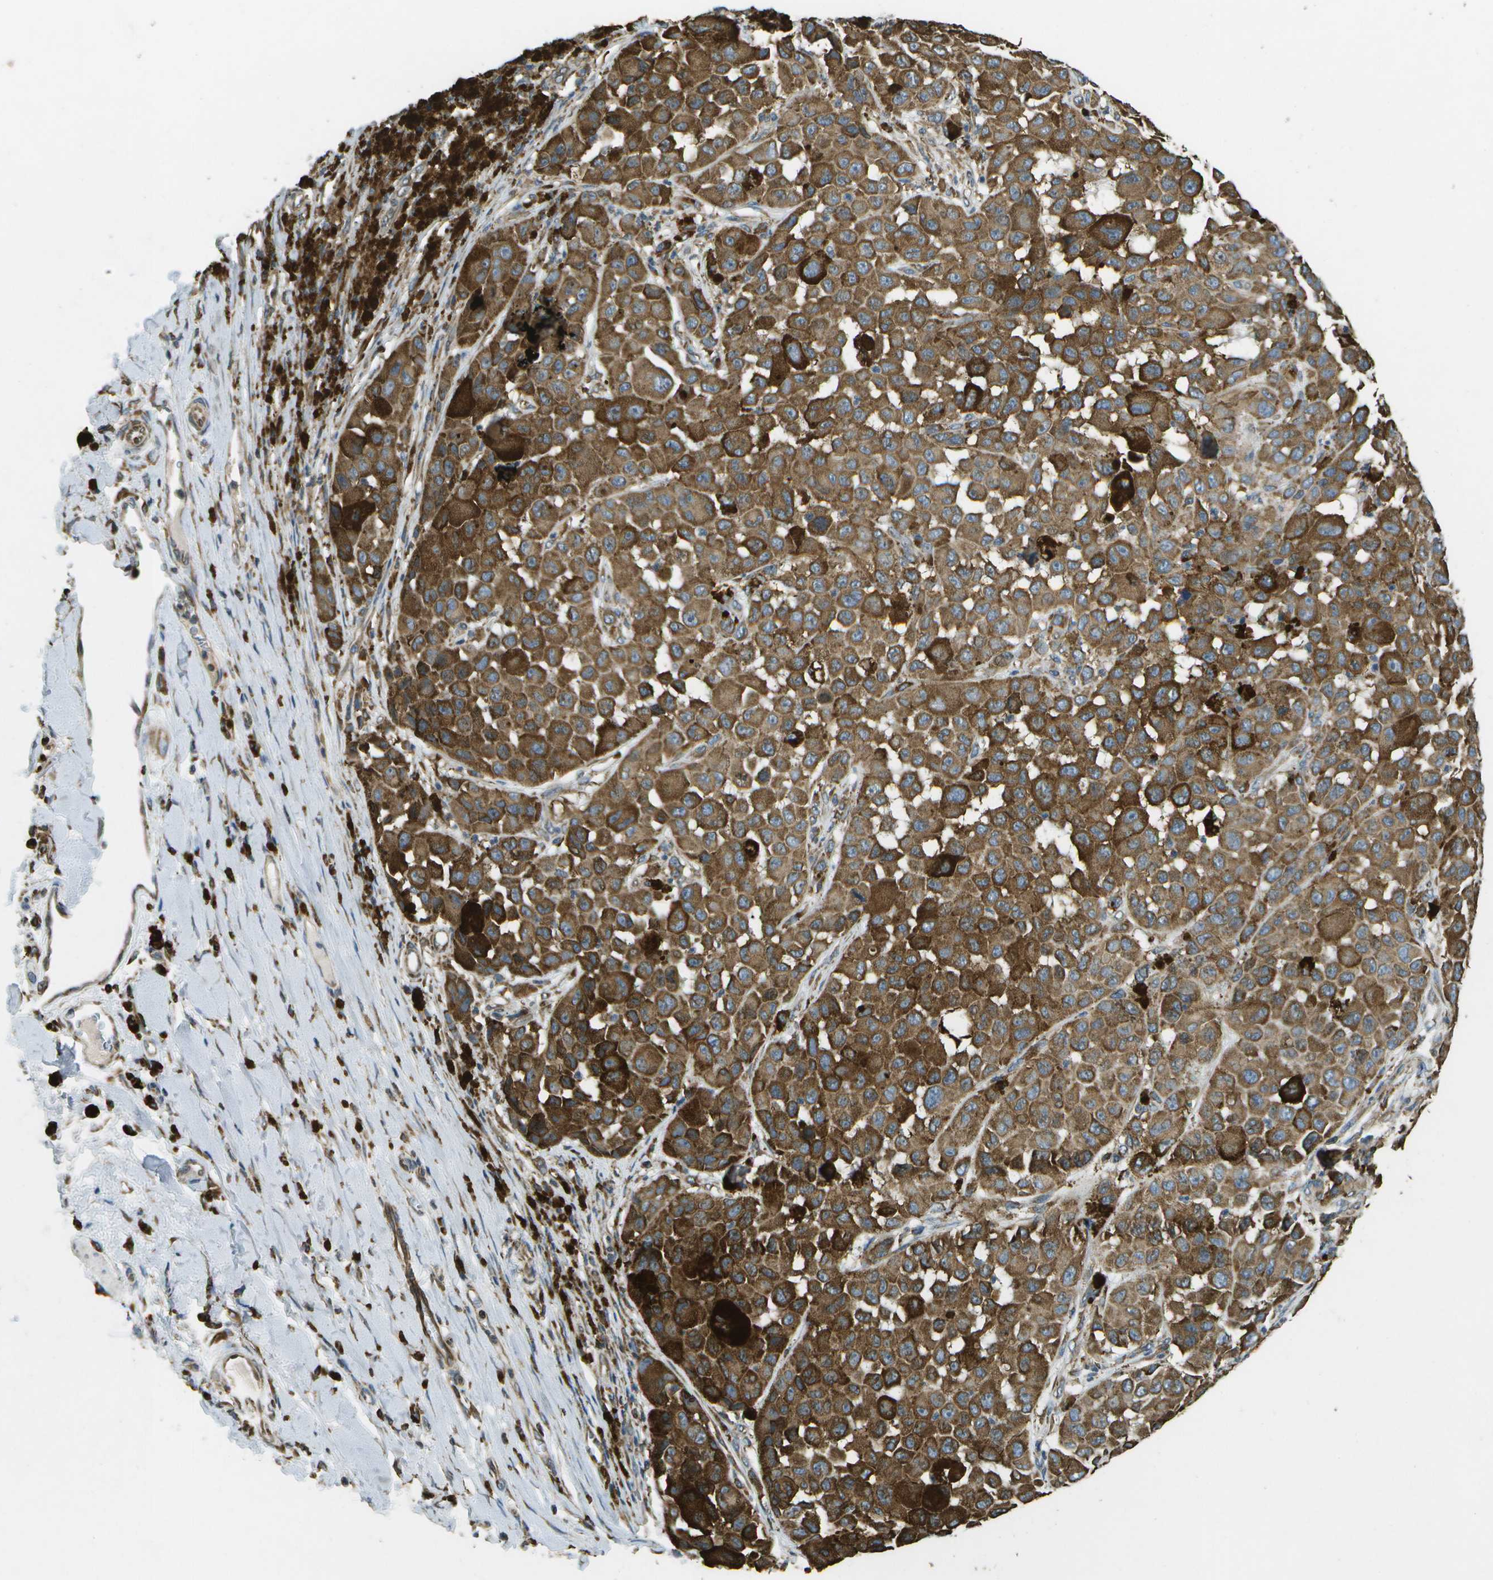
{"staining": {"intensity": "moderate", "quantity": ">75%", "location": "cytoplasmic/membranous"}, "tissue": "melanoma", "cell_type": "Tumor cells", "image_type": "cancer", "snomed": [{"axis": "morphology", "description": "Malignant melanoma, NOS"}, {"axis": "topography", "description": "Skin"}], "caption": "A histopathology image of malignant melanoma stained for a protein reveals moderate cytoplasmic/membranous brown staining in tumor cells.", "gene": "PDIA4", "patient": {"sex": "male", "age": 96}}